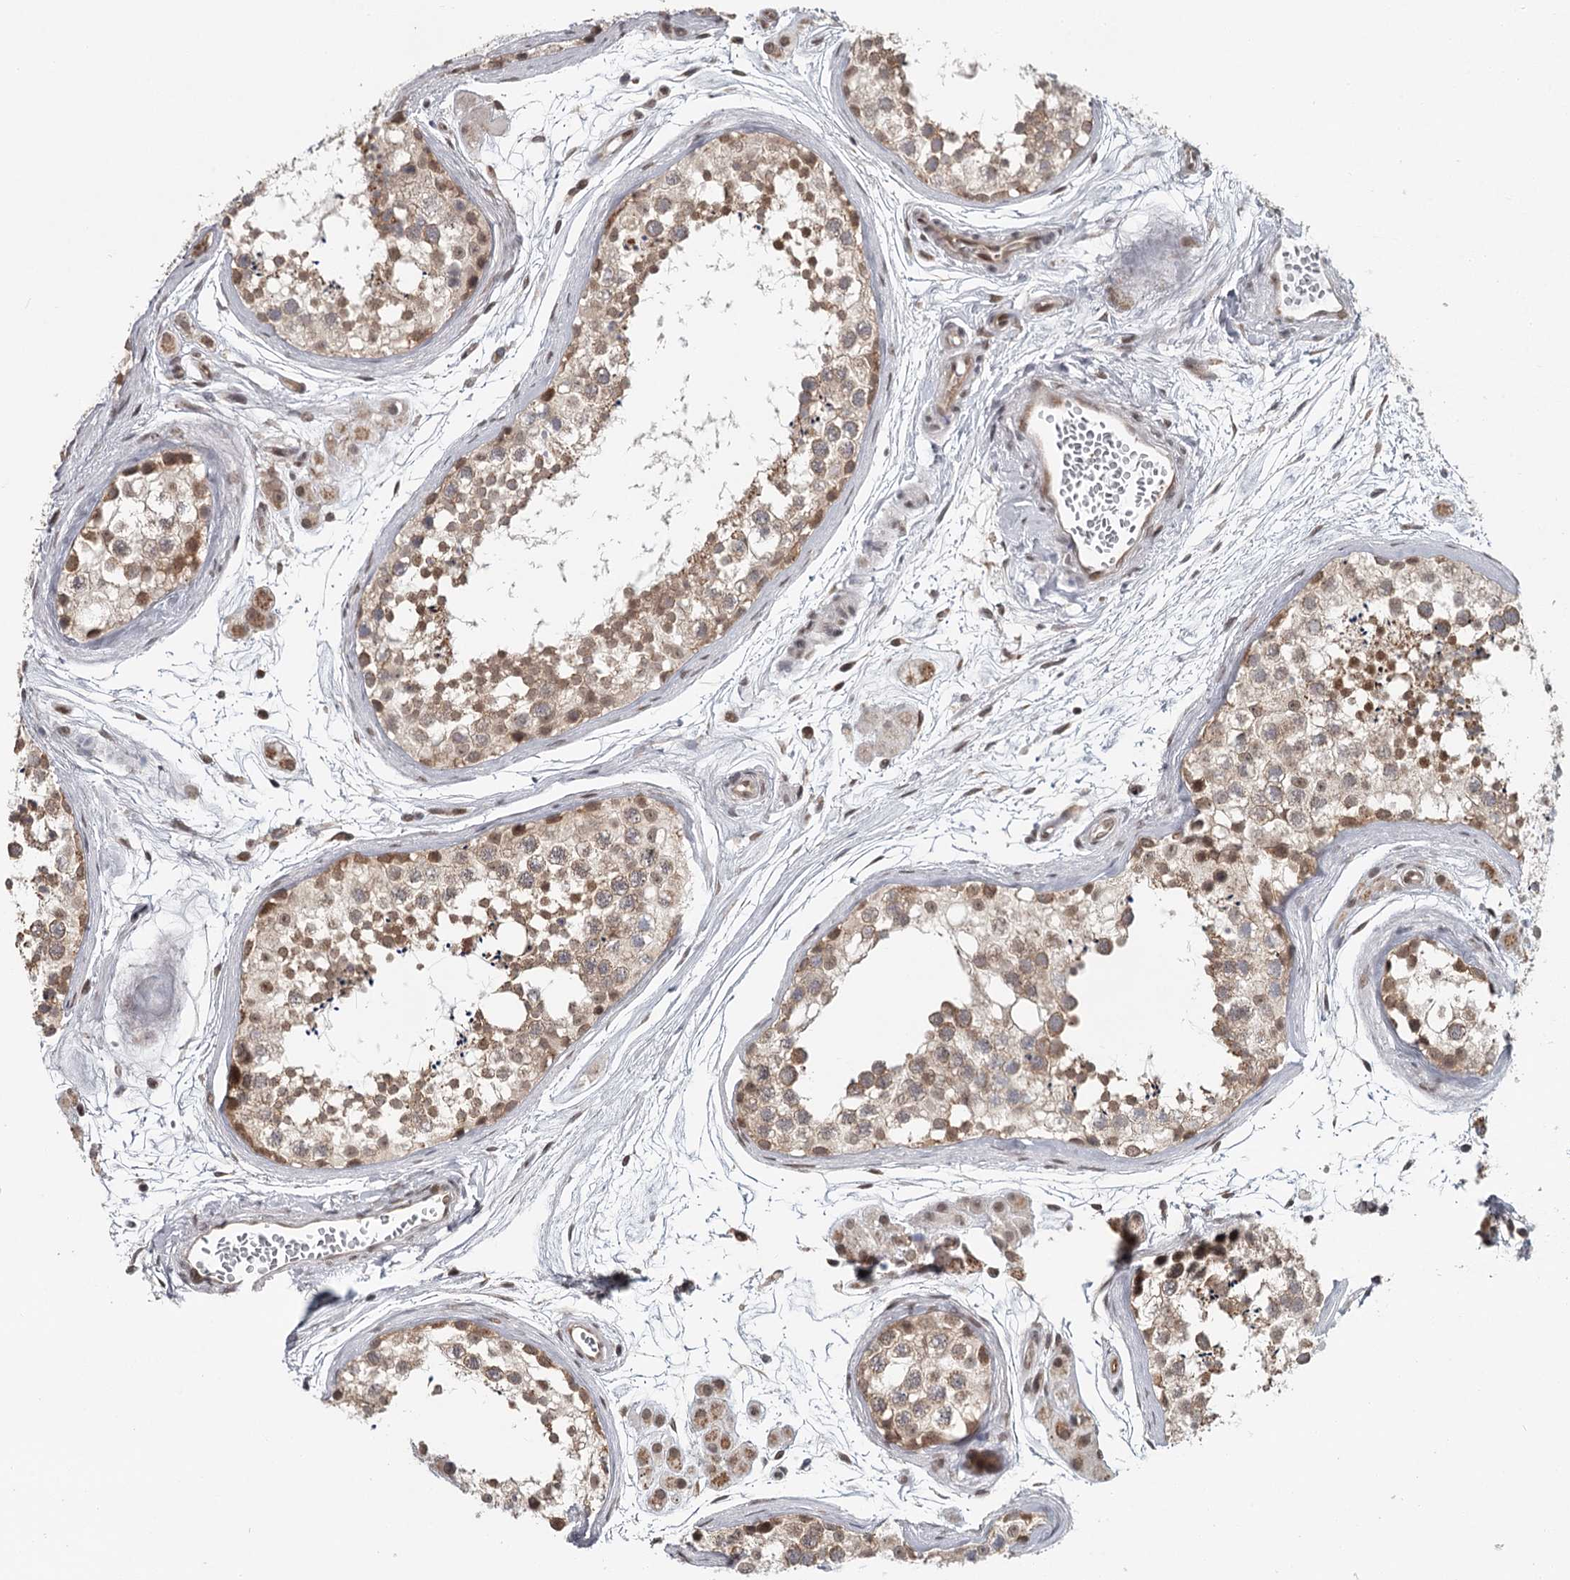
{"staining": {"intensity": "moderate", "quantity": ">75%", "location": "cytoplasmic/membranous,nuclear"}, "tissue": "testis", "cell_type": "Cells in seminiferous ducts", "image_type": "normal", "snomed": [{"axis": "morphology", "description": "Normal tissue, NOS"}, {"axis": "topography", "description": "Testis"}], "caption": "This photomicrograph reveals benign testis stained with immunohistochemistry (IHC) to label a protein in brown. The cytoplasmic/membranous,nuclear of cells in seminiferous ducts show moderate positivity for the protein. Nuclei are counter-stained blue.", "gene": "FAM13C", "patient": {"sex": "male", "age": 56}}